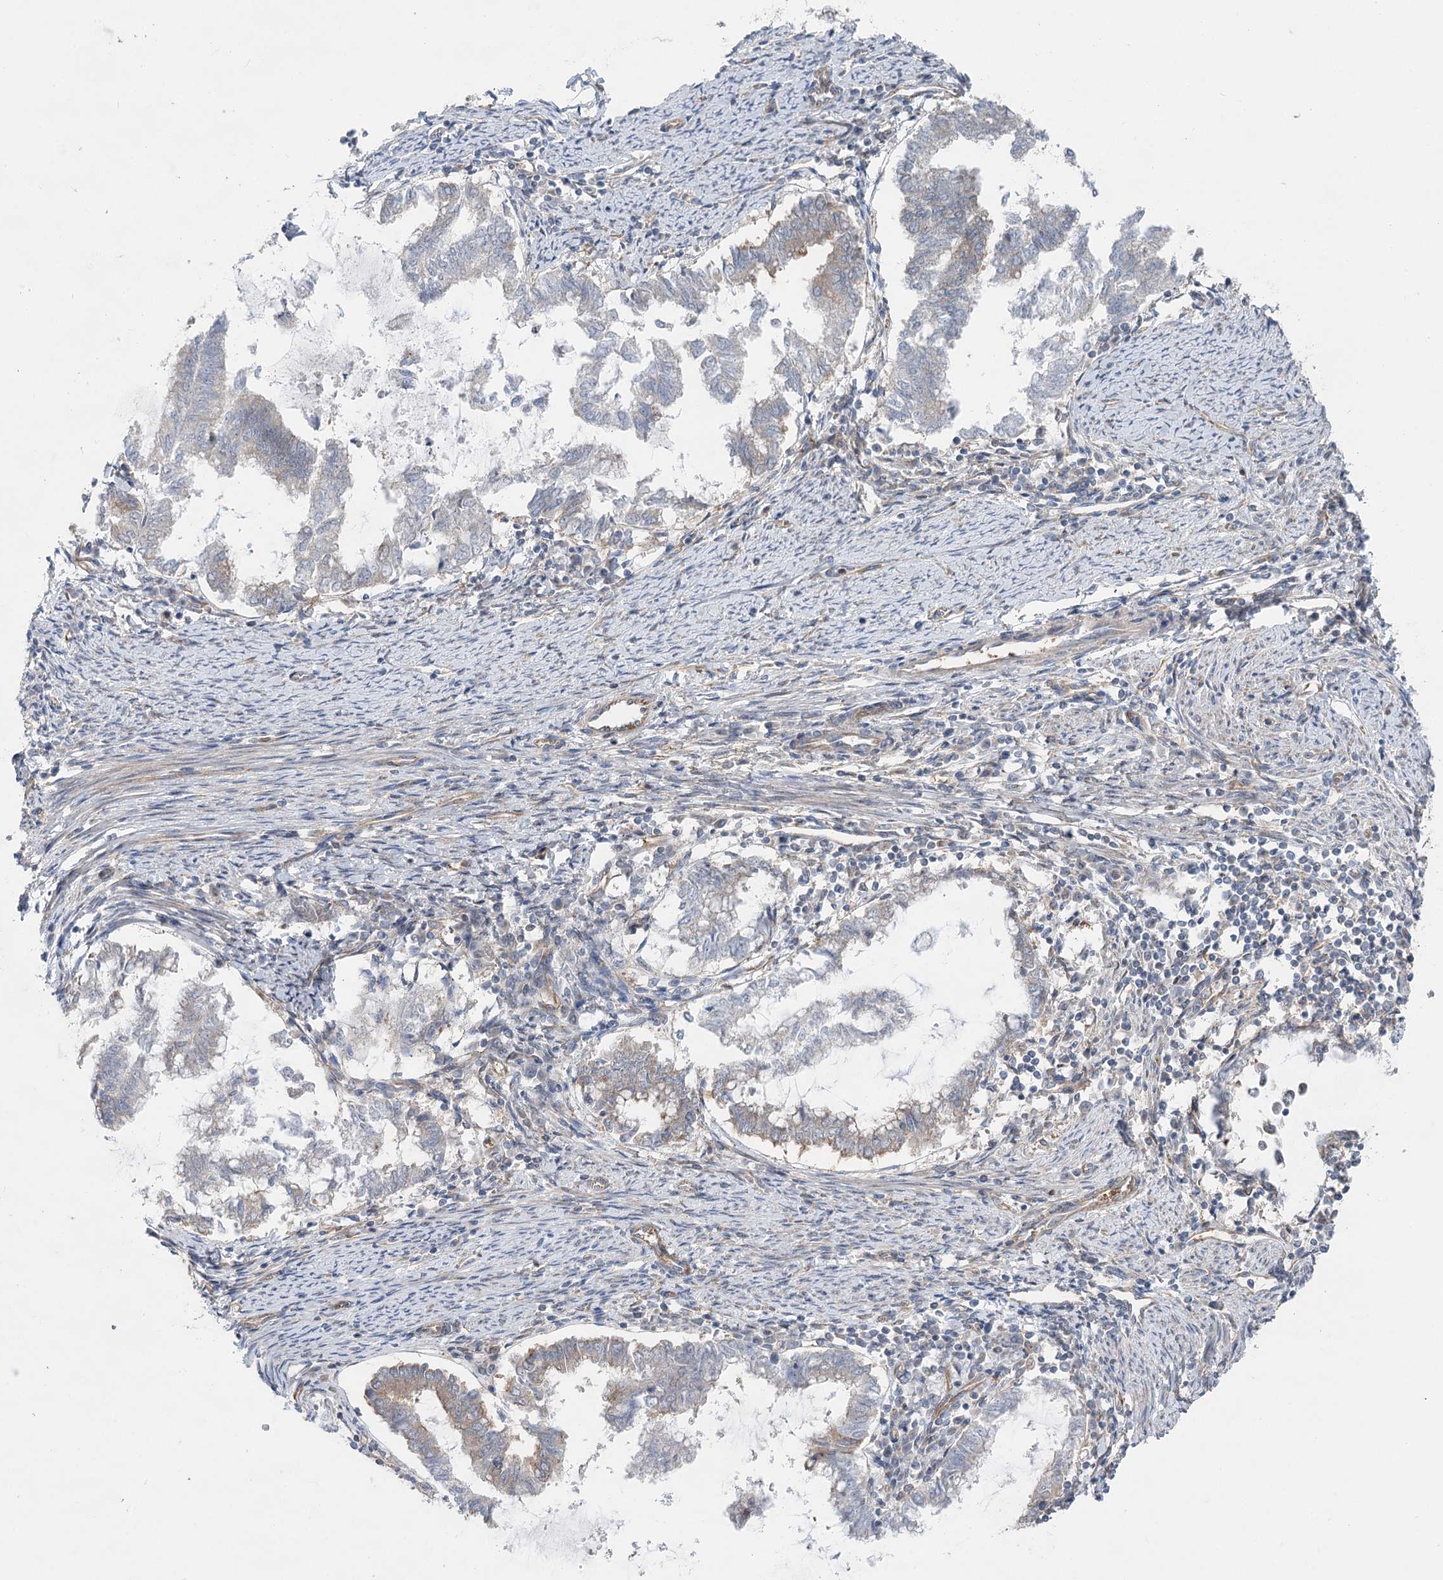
{"staining": {"intensity": "weak", "quantity": "<25%", "location": "cytoplasmic/membranous"}, "tissue": "endometrial cancer", "cell_type": "Tumor cells", "image_type": "cancer", "snomed": [{"axis": "morphology", "description": "Adenocarcinoma, NOS"}, {"axis": "topography", "description": "Endometrium"}], "caption": "The micrograph displays no staining of tumor cells in endometrial cancer. (Immunohistochemistry (ihc), brightfield microscopy, high magnification).", "gene": "SCN11A", "patient": {"sex": "female", "age": 79}}